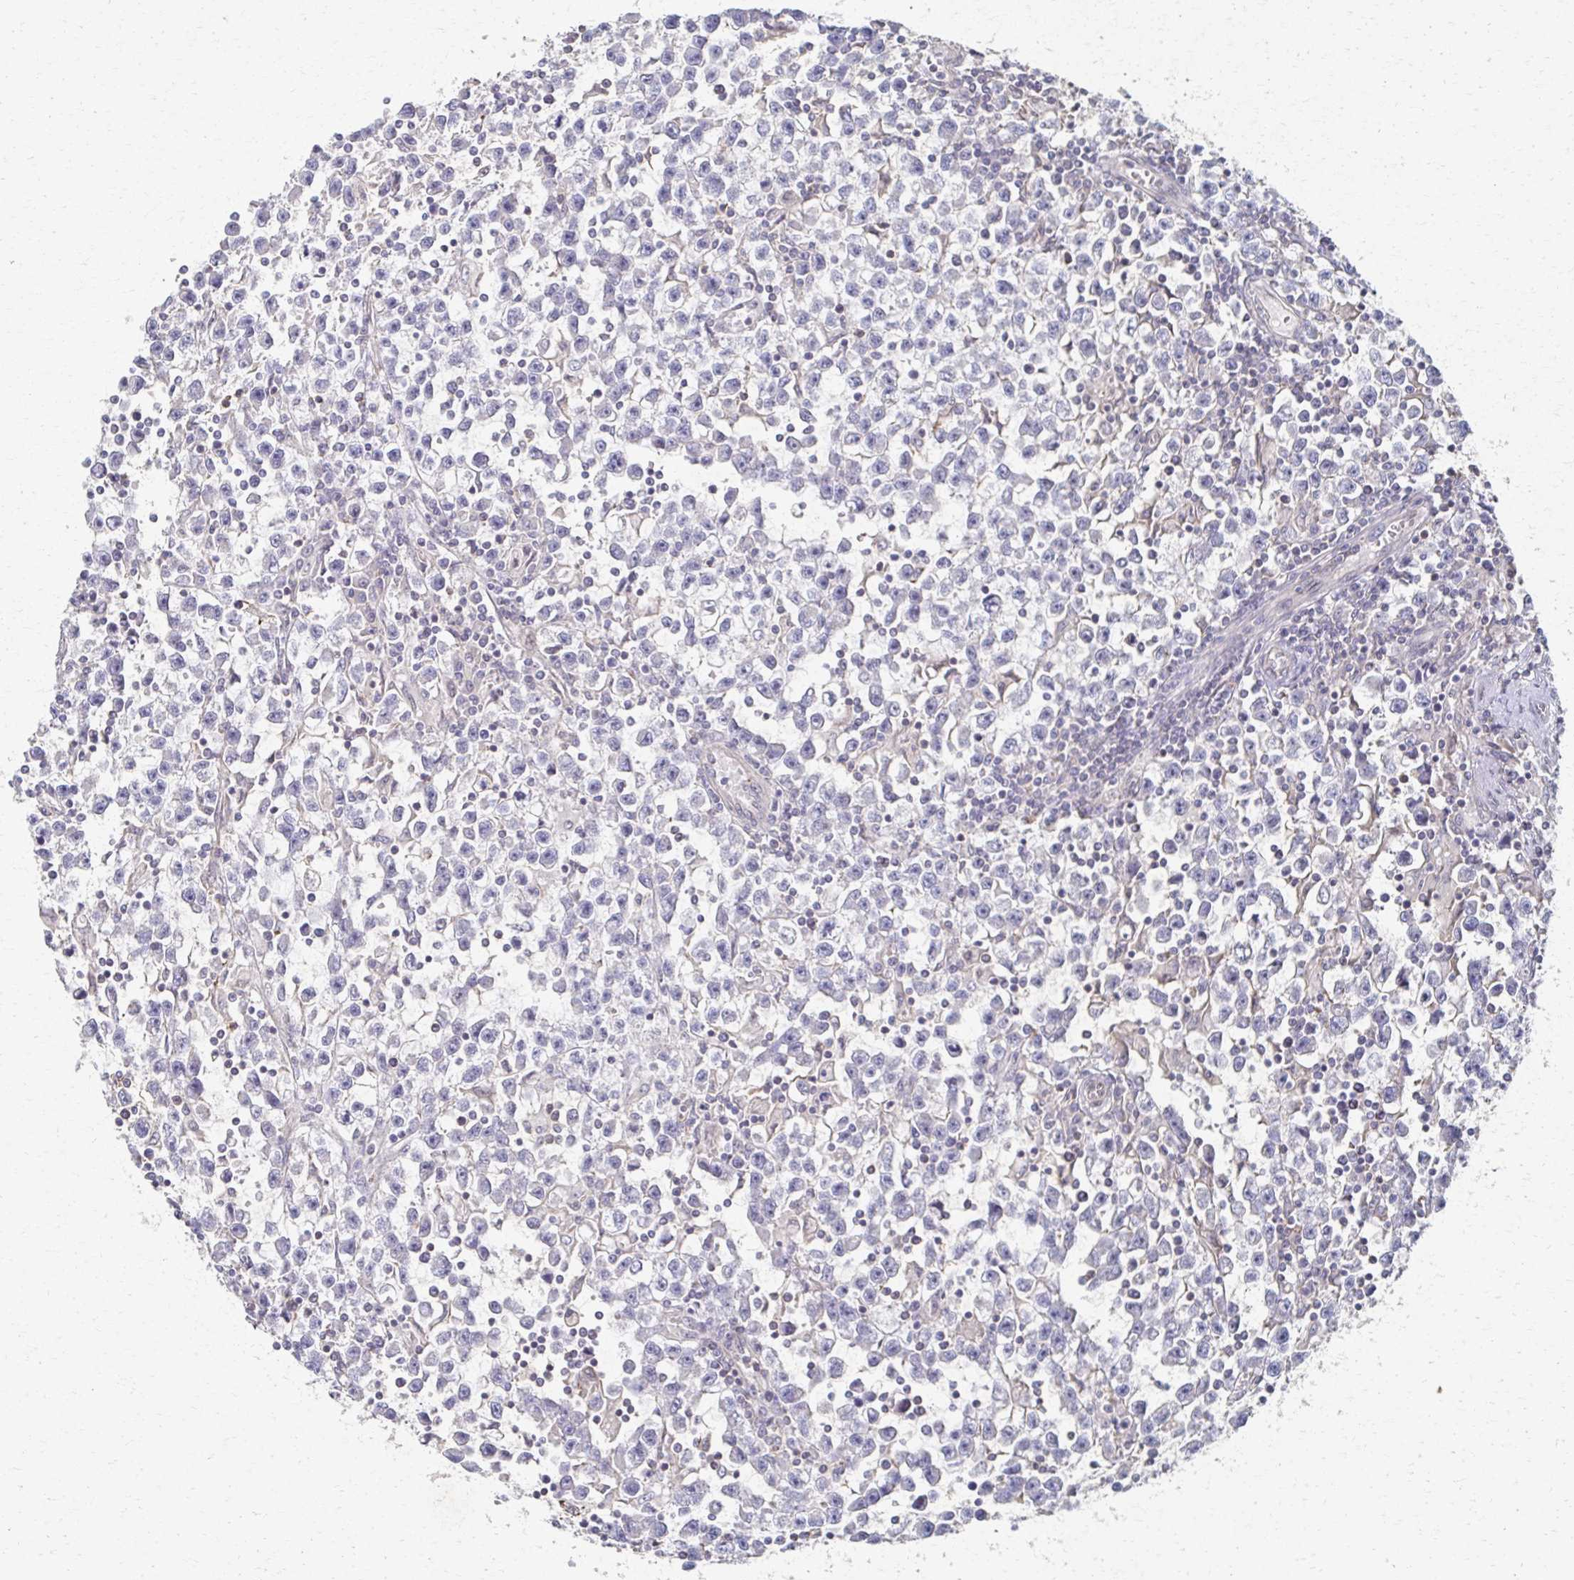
{"staining": {"intensity": "negative", "quantity": "none", "location": "none"}, "tissue": "testis cancer", "cell_type": "Tumor cells", "image_type": "cancer", "snomed": [{"axis": "morphology", "description": "Seminoma, NOS"}, {"axis": "topography", "description": "Testis"}], "caption": "Photomicrograph shows no significant protein staining in tumor cells of seminoma (testis). (IHC, brightfield microscopy, high magnification).", "gene": "EOLA2", "patient": {"sex": "male", "age": 31}}